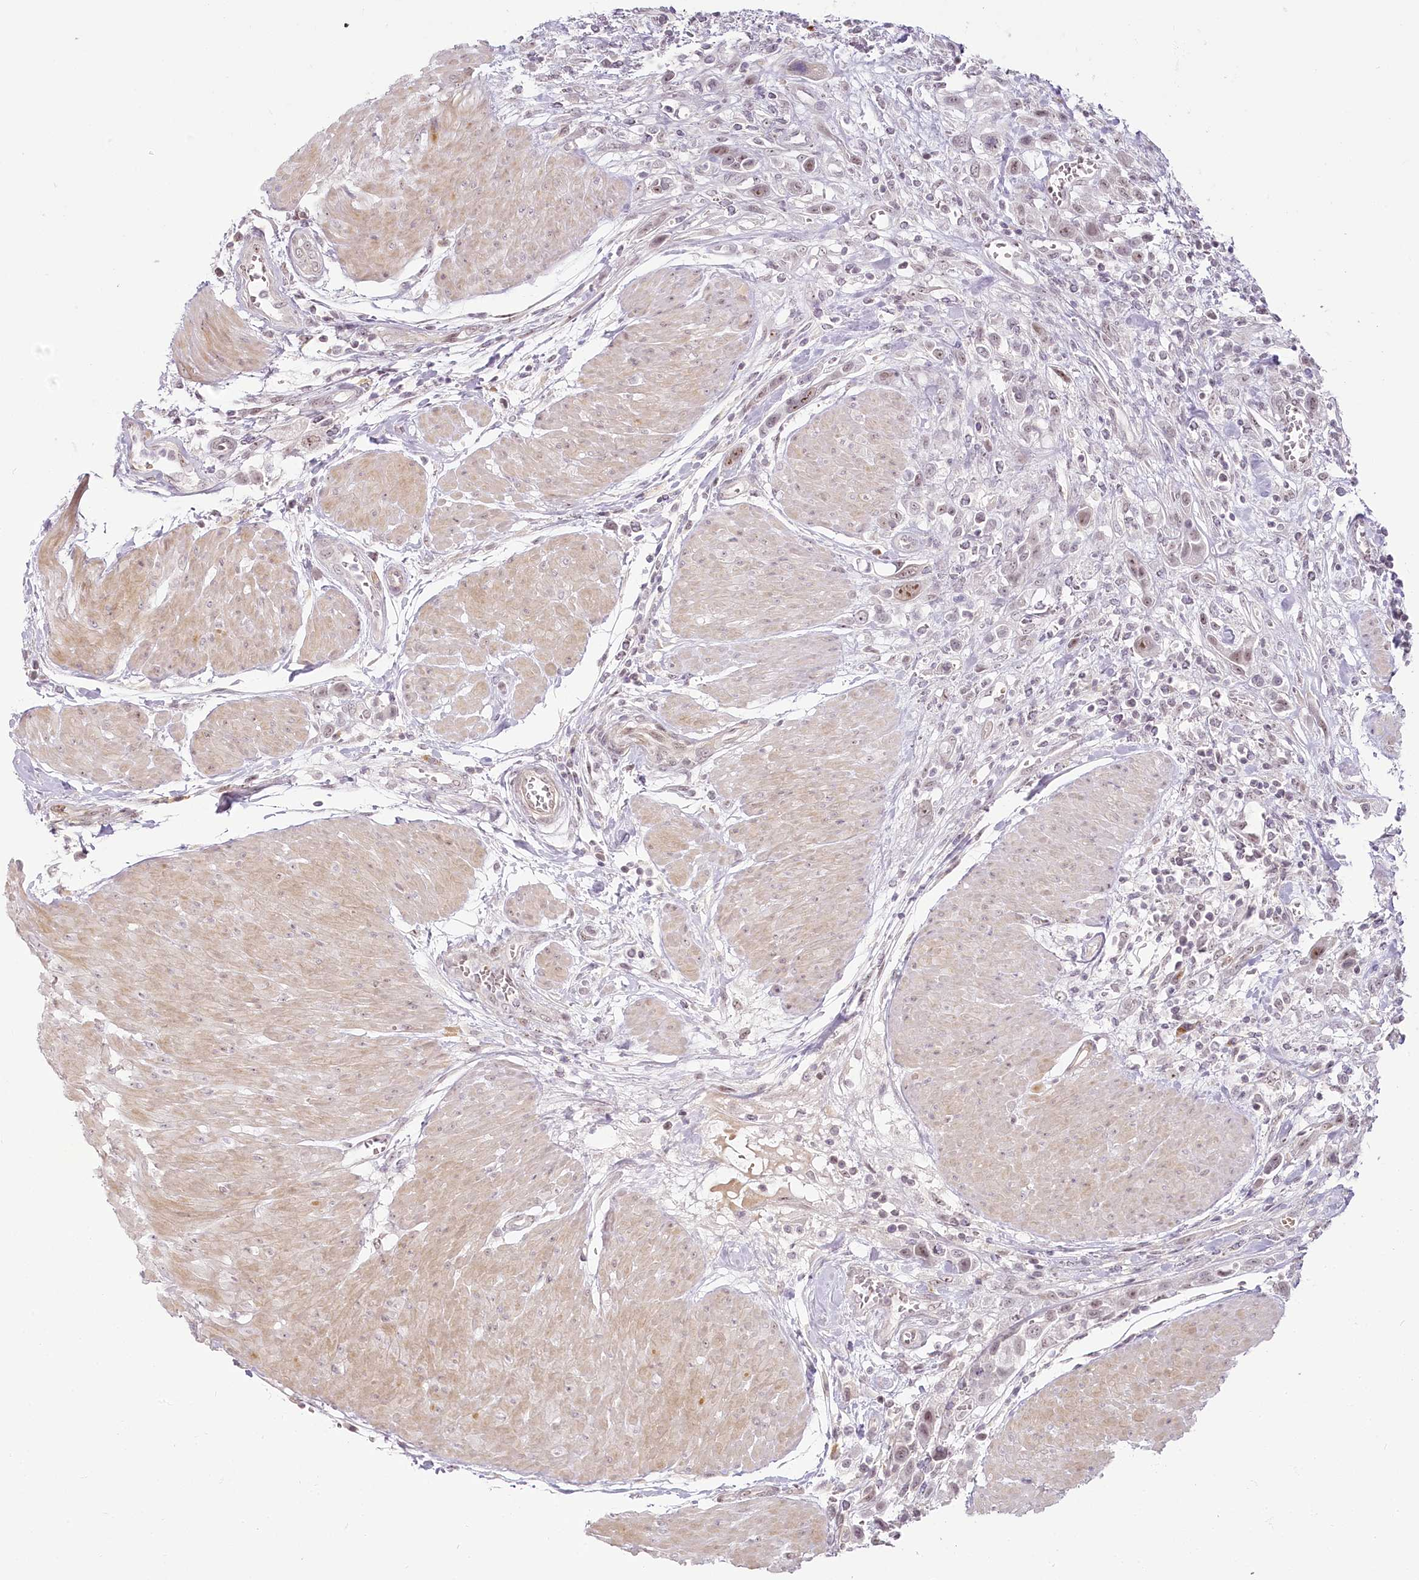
{"staining": {"intensity": "weak", "quantity": "25%-75%", "location": "nuclear"}, "tissue": "urothelial cancer", "cell_type": "Tumor cells", "image_type": "cancer", "snomed": [{"axis": "morphology", "description": "Urothelial carcinoma, High grade"}, {"axis": "topography", "description": "Urinary bladder"}], "caption": "Tumor cells exhibit low levels of weak nuclear staining in about 25%-75% of cells in human high-grade urothelial carcinoma.", "gene": "EXOSC7", "patient": {"sex": "male", "age": 50}}